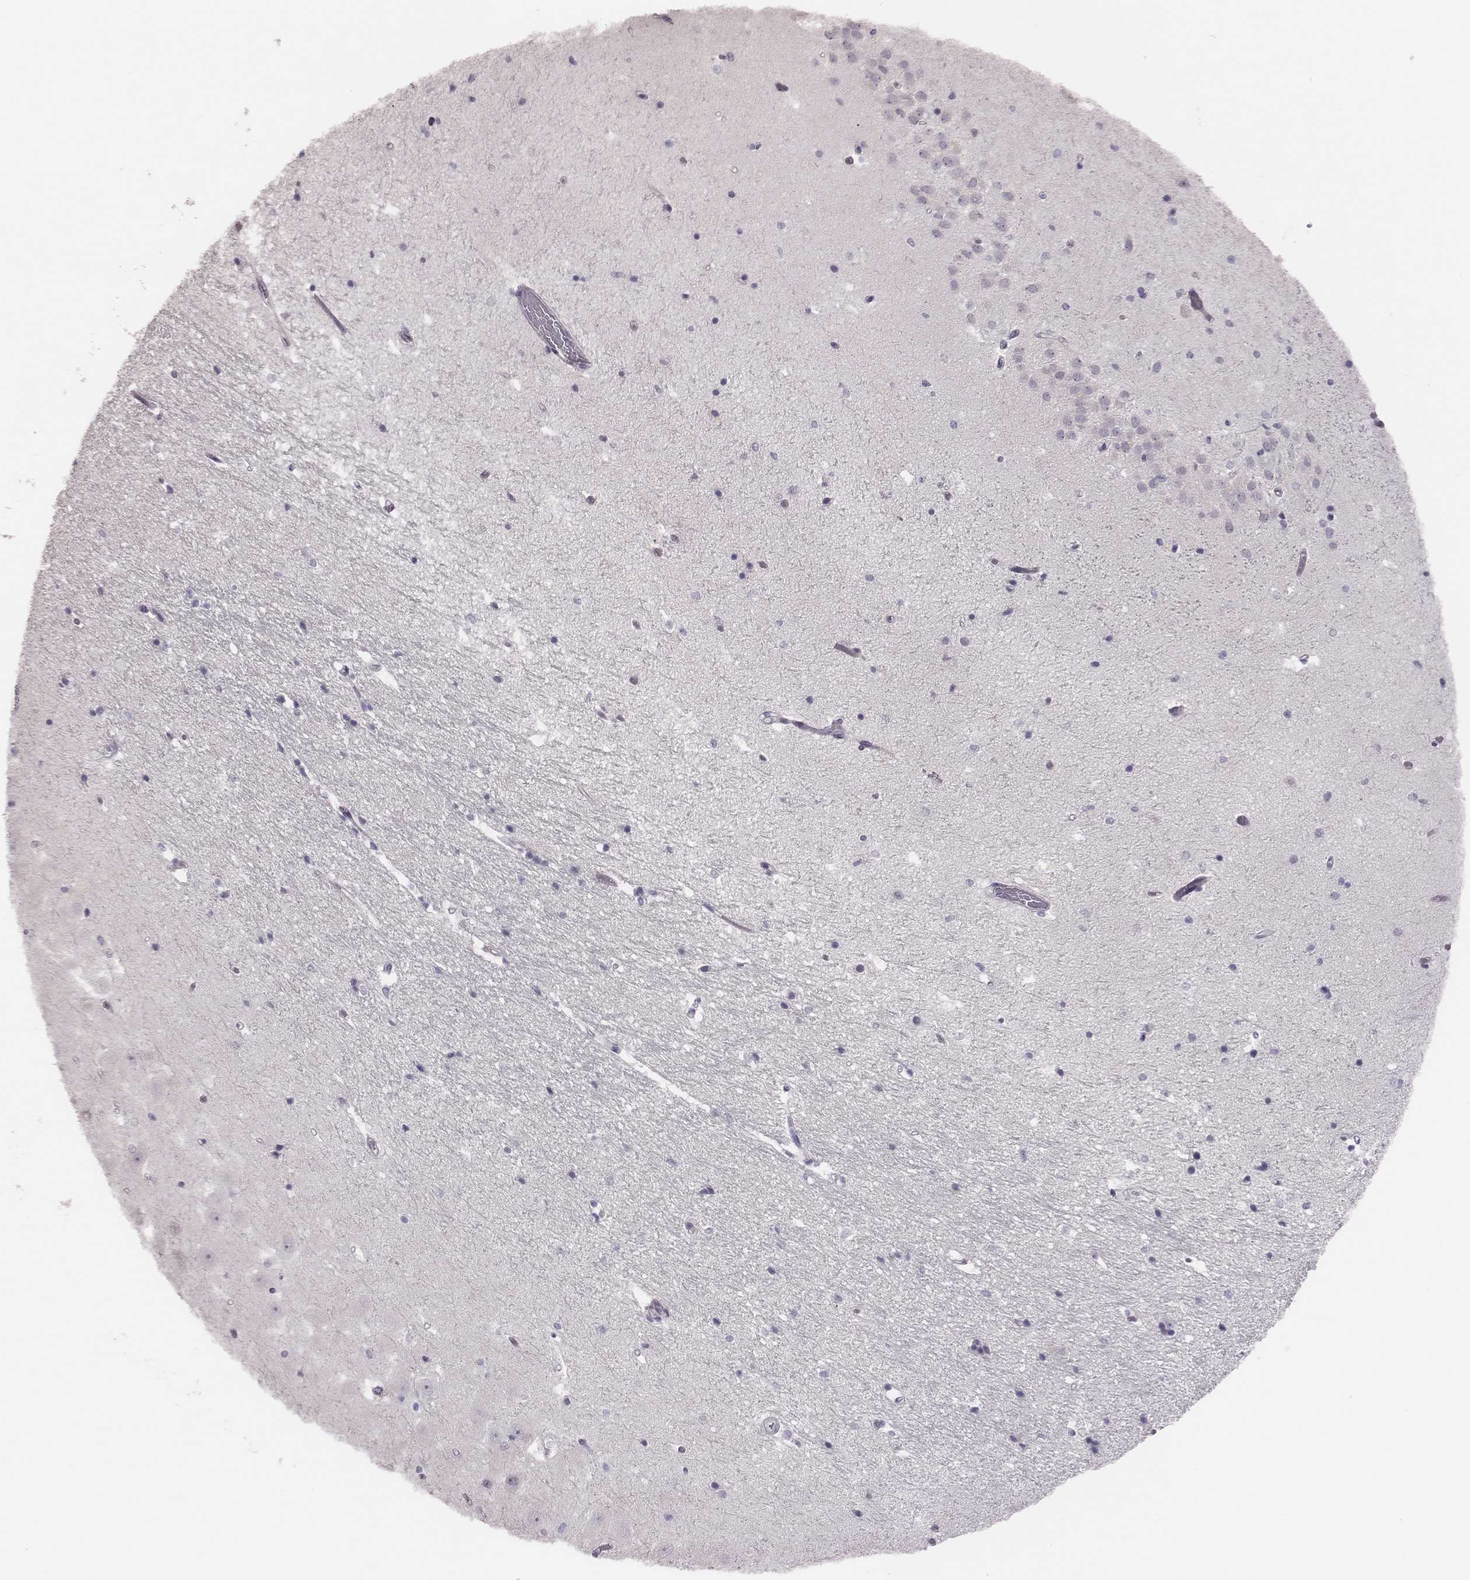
{"staining": {"intensity": "negative", "quantity": "none", "location": "none"}, "tissue": "hippocampus", "cell_type": "Glial cells", "image_type": "normal", "snomed": [{"axis": "morphology", "description": "Normal tissue, NOS"}, {"axis": "topography", "description": "Hippocampus"}], "caption": "Glial cells are negative for protein expression in unremarkable human hippocampus. (Brightfield microscopy of DAB immunohistochemistry at high magnification).", "gene": "PBK", "patient": {"sex": "male", "age": 44}}